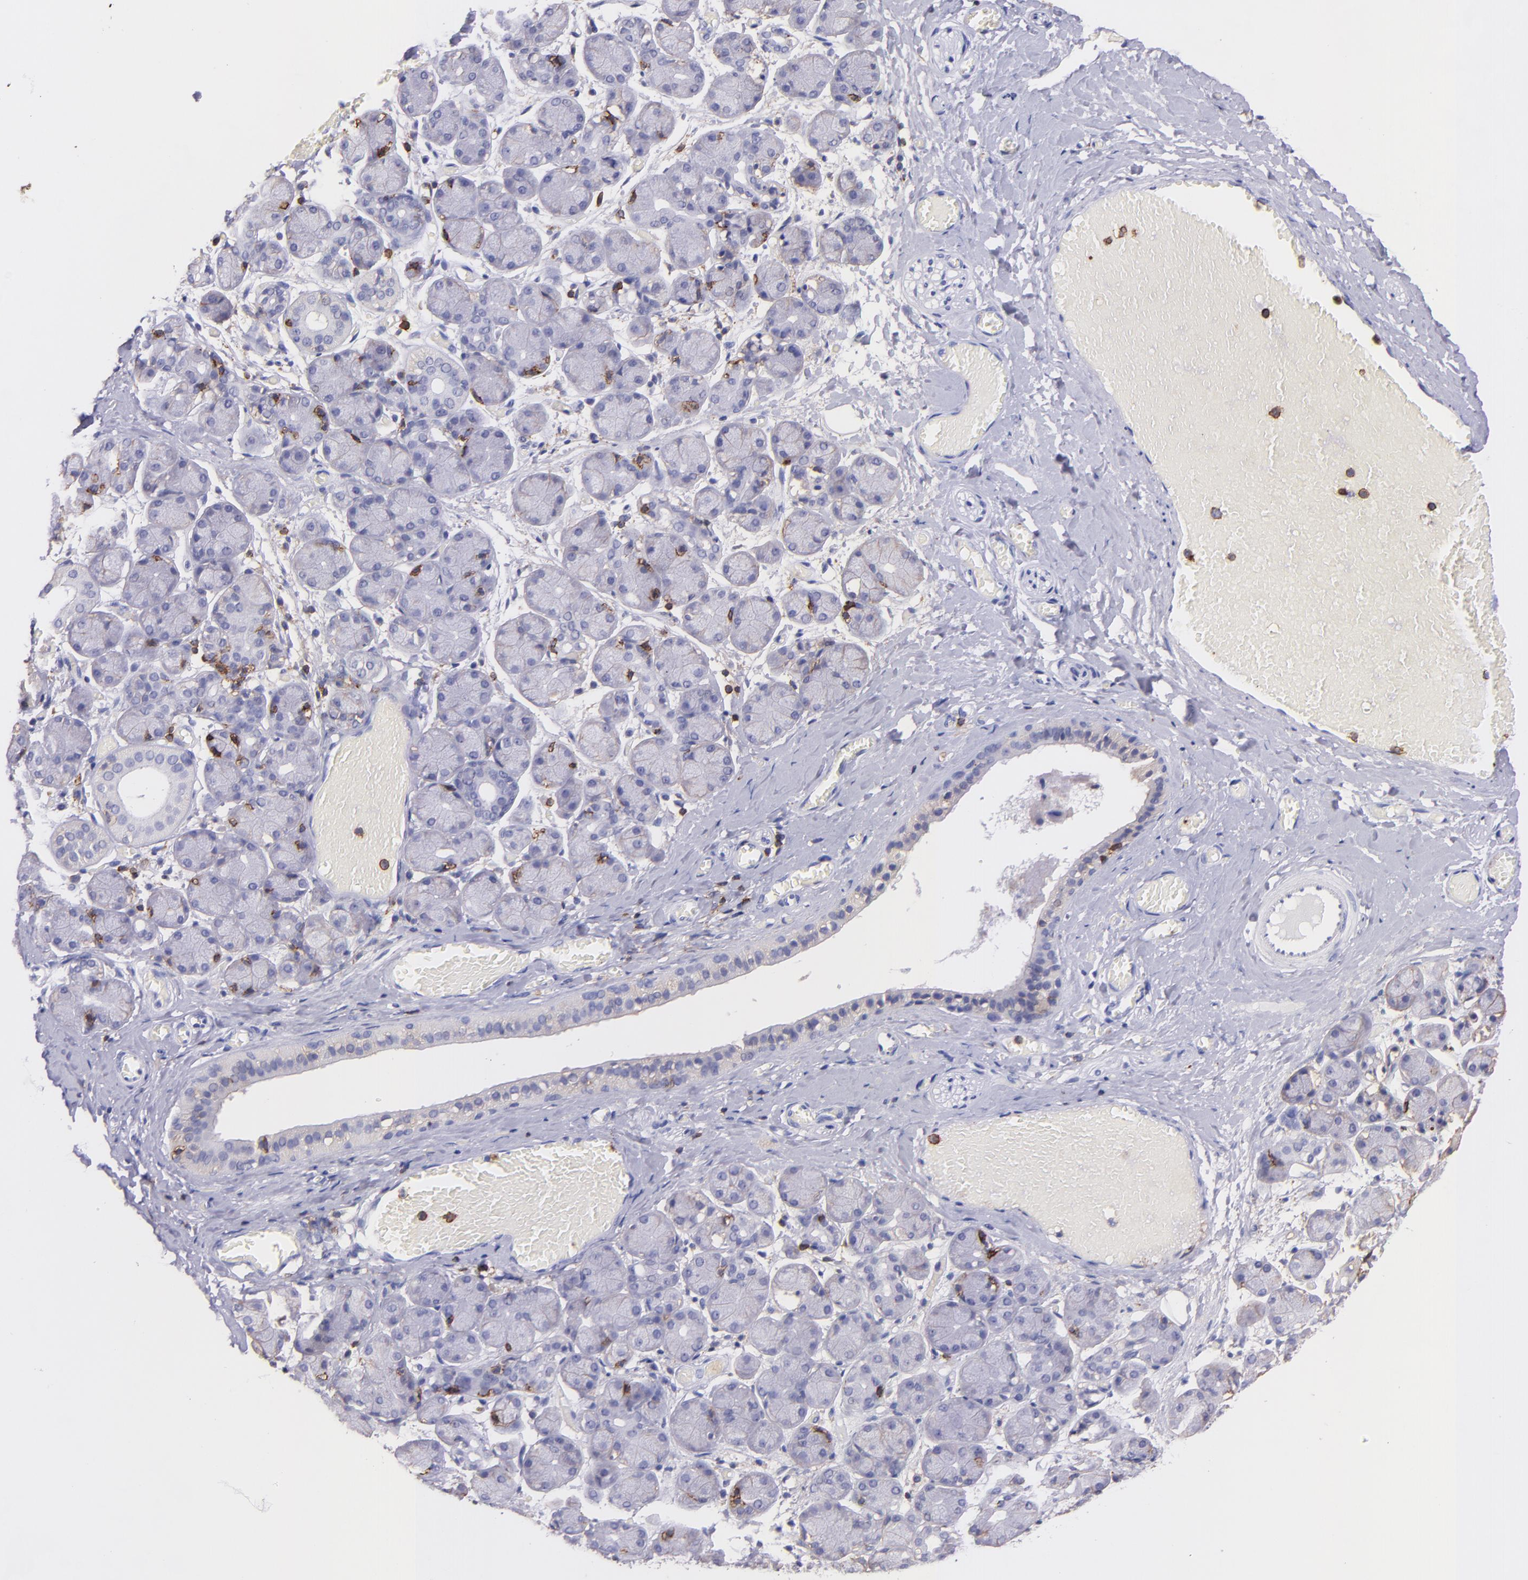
{"staining": {"intensity": "negative", "quantity": "none", "location": "none"}, "tissue": "salivary gland", "cell_type": "Glandular cells", "image_type": "normal", "snomed": [{"axis": "morphology", "description": "Normal tissue, NOS"}, {"axis": "topography", "description": "Salivary gland"}], "caption": "Image shows no significant protein staining in glandular cells of normal salivary gland. (DAB (3,3'-diaminobenzidine) IHC with hematoxylin counter stain).", "gene": "SPN", "patient": {"sex": "female", "age": 24}}